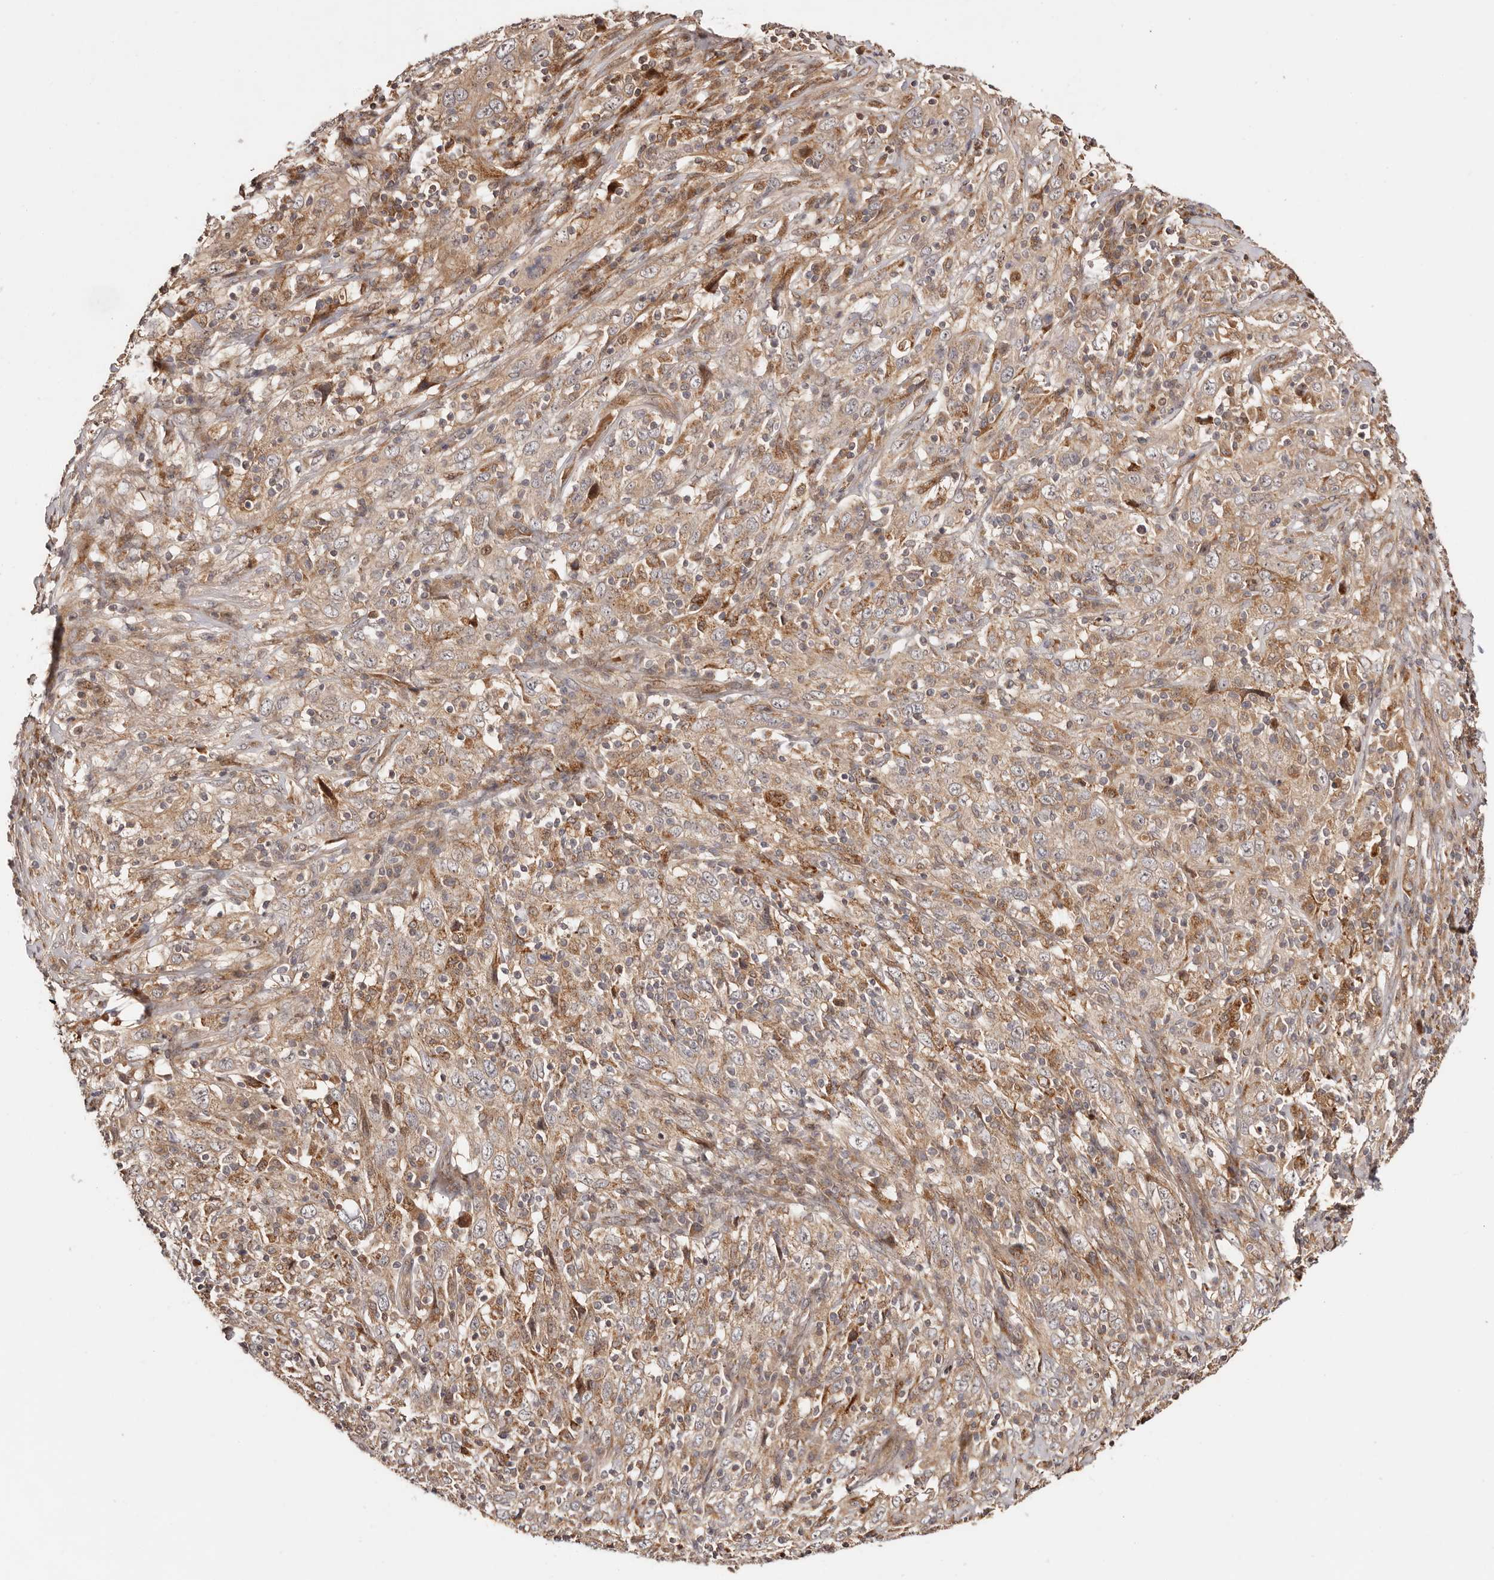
{"staining": {"intensity": "moderate", "quantity": ">75%", "location": "cytoplasmic/membranous"}, "tissue": "cervical cancer", "cell_type": "Tumor cells", "image_type": "cancer", "snomed": [{"axis": "morphology", "description": "Squamous cell carcinoma, NOS"}, {"axis": "topography", "description": "Cervix"}], "caption": "Protein expression analysis of human cervical cancer (squamous cell carcinoma) reveals moderate cytoplasmic/membranous staining in about >75% of tumor cells. (brown staining indicates protein expression, while blue staining denotes nuclei).", "gene": "PTPN22", "patient": {"sex": "female", "age": 46}}